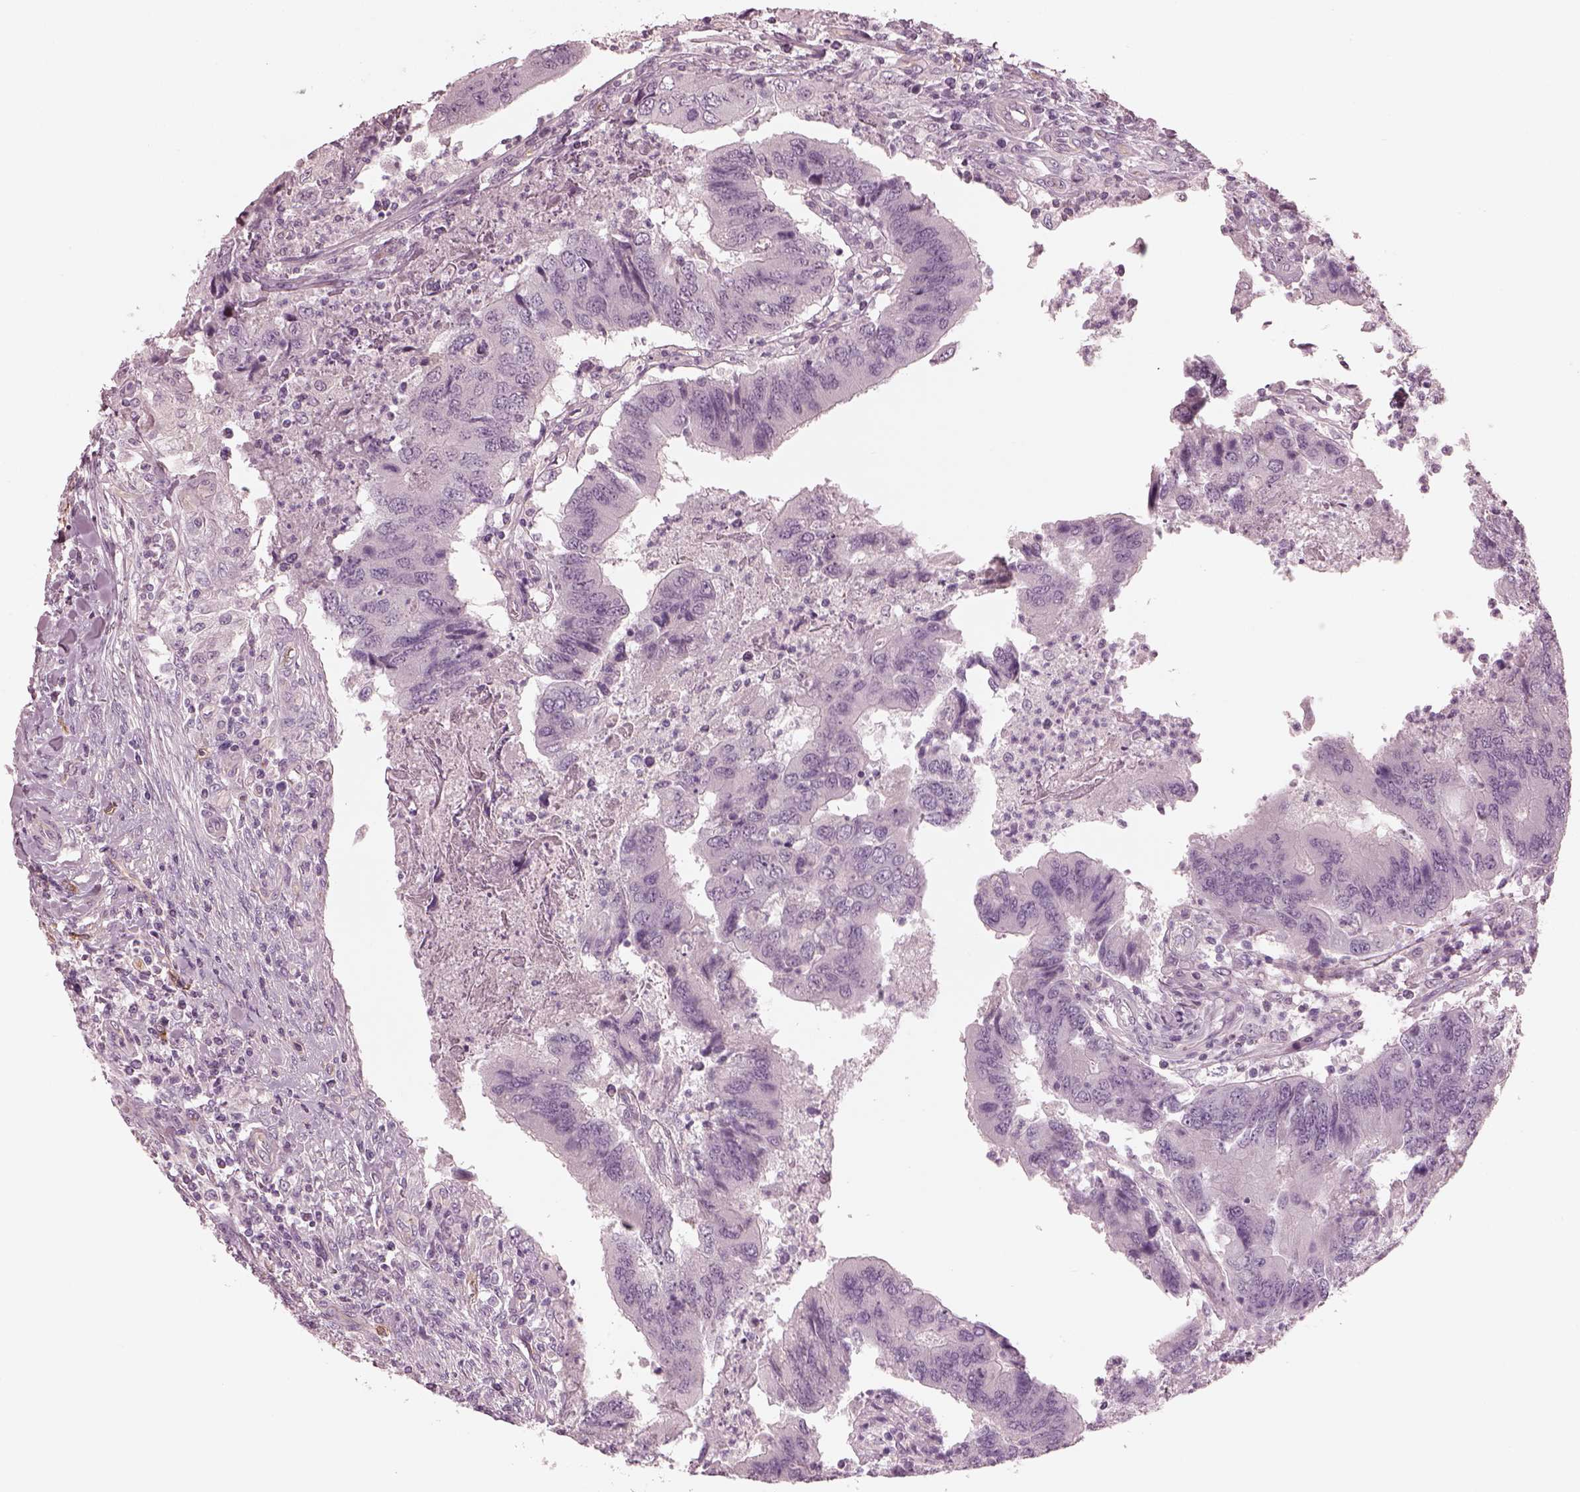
{"staining": {"intensity": "negative", "quantity": "none", "location": "none"}, "tissue": "colorectal cancer", "cell_type": "Tumor cells", "image_type": "cancer", "snomed": [{"axis": "morphology", "description": "Adenocarcinoma, NOS"}, {"axis": "topography", "description": "Colon"}], "caption": "This is an IHC image of human adenocarcinoma (colorectal). There is no expression in tumor cells.", "gene": "EIF4E1B", "patient": {"sex": "female", "age": 67}}